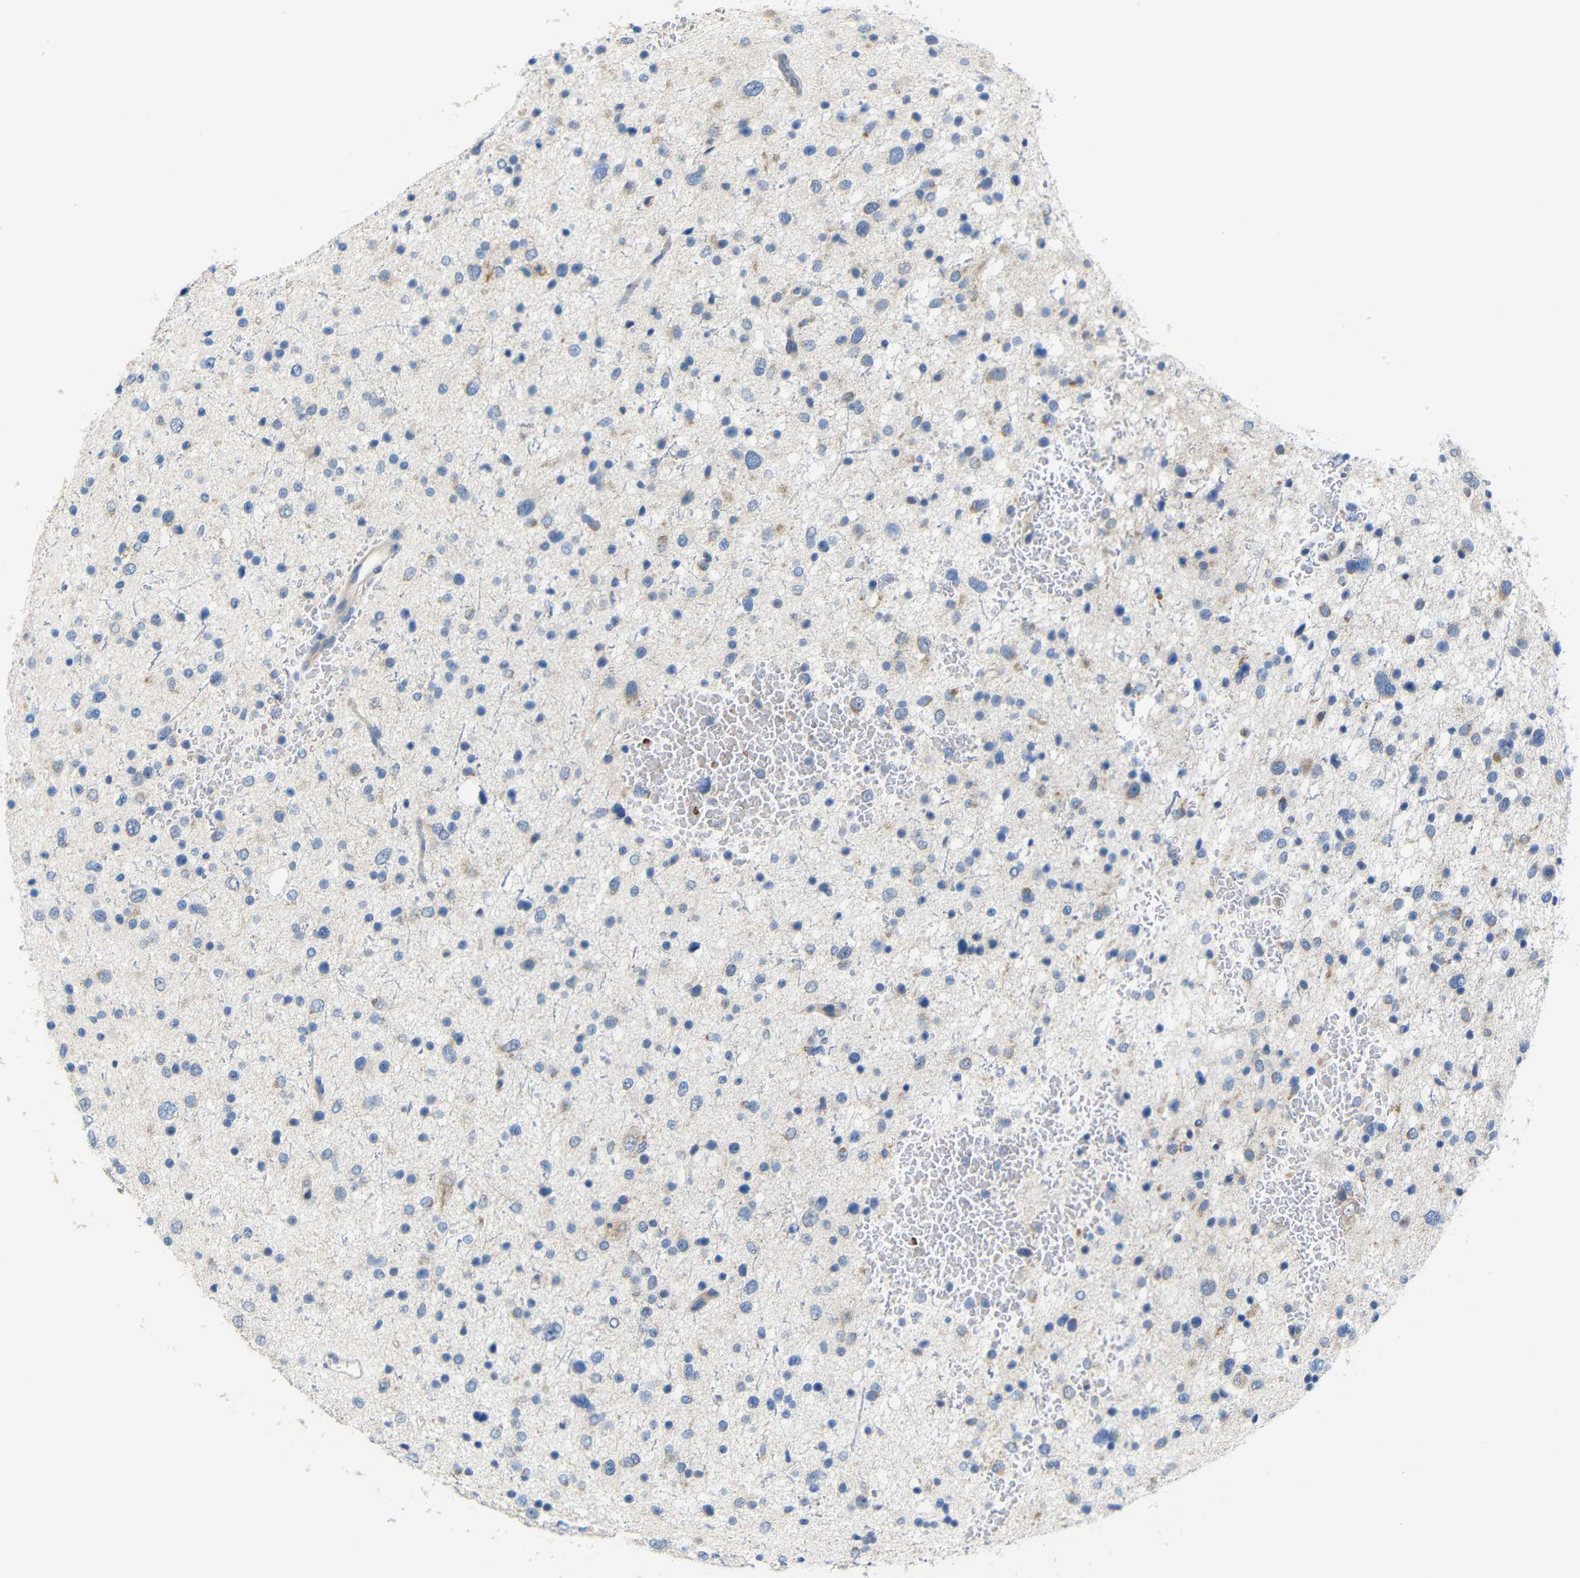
{"staining": {"intensity": "negative", "quantity": "none", "location": "none"}, "tissue": "glioma", "cell_type": "Tumor cells", "image_type": "cancer", "snomed": [{"axis": "morphology", "description": "Glioma, malignant, Low grade"}, {"axis": "topography", "description": "Brain"}], "caption": "This is an immunohistochemistry (IHC) micrograph of human glioma. There is no positivity in tumor cells.", "gene": "TBC1D32", "patient": {"sex": "female", "age": 37}}